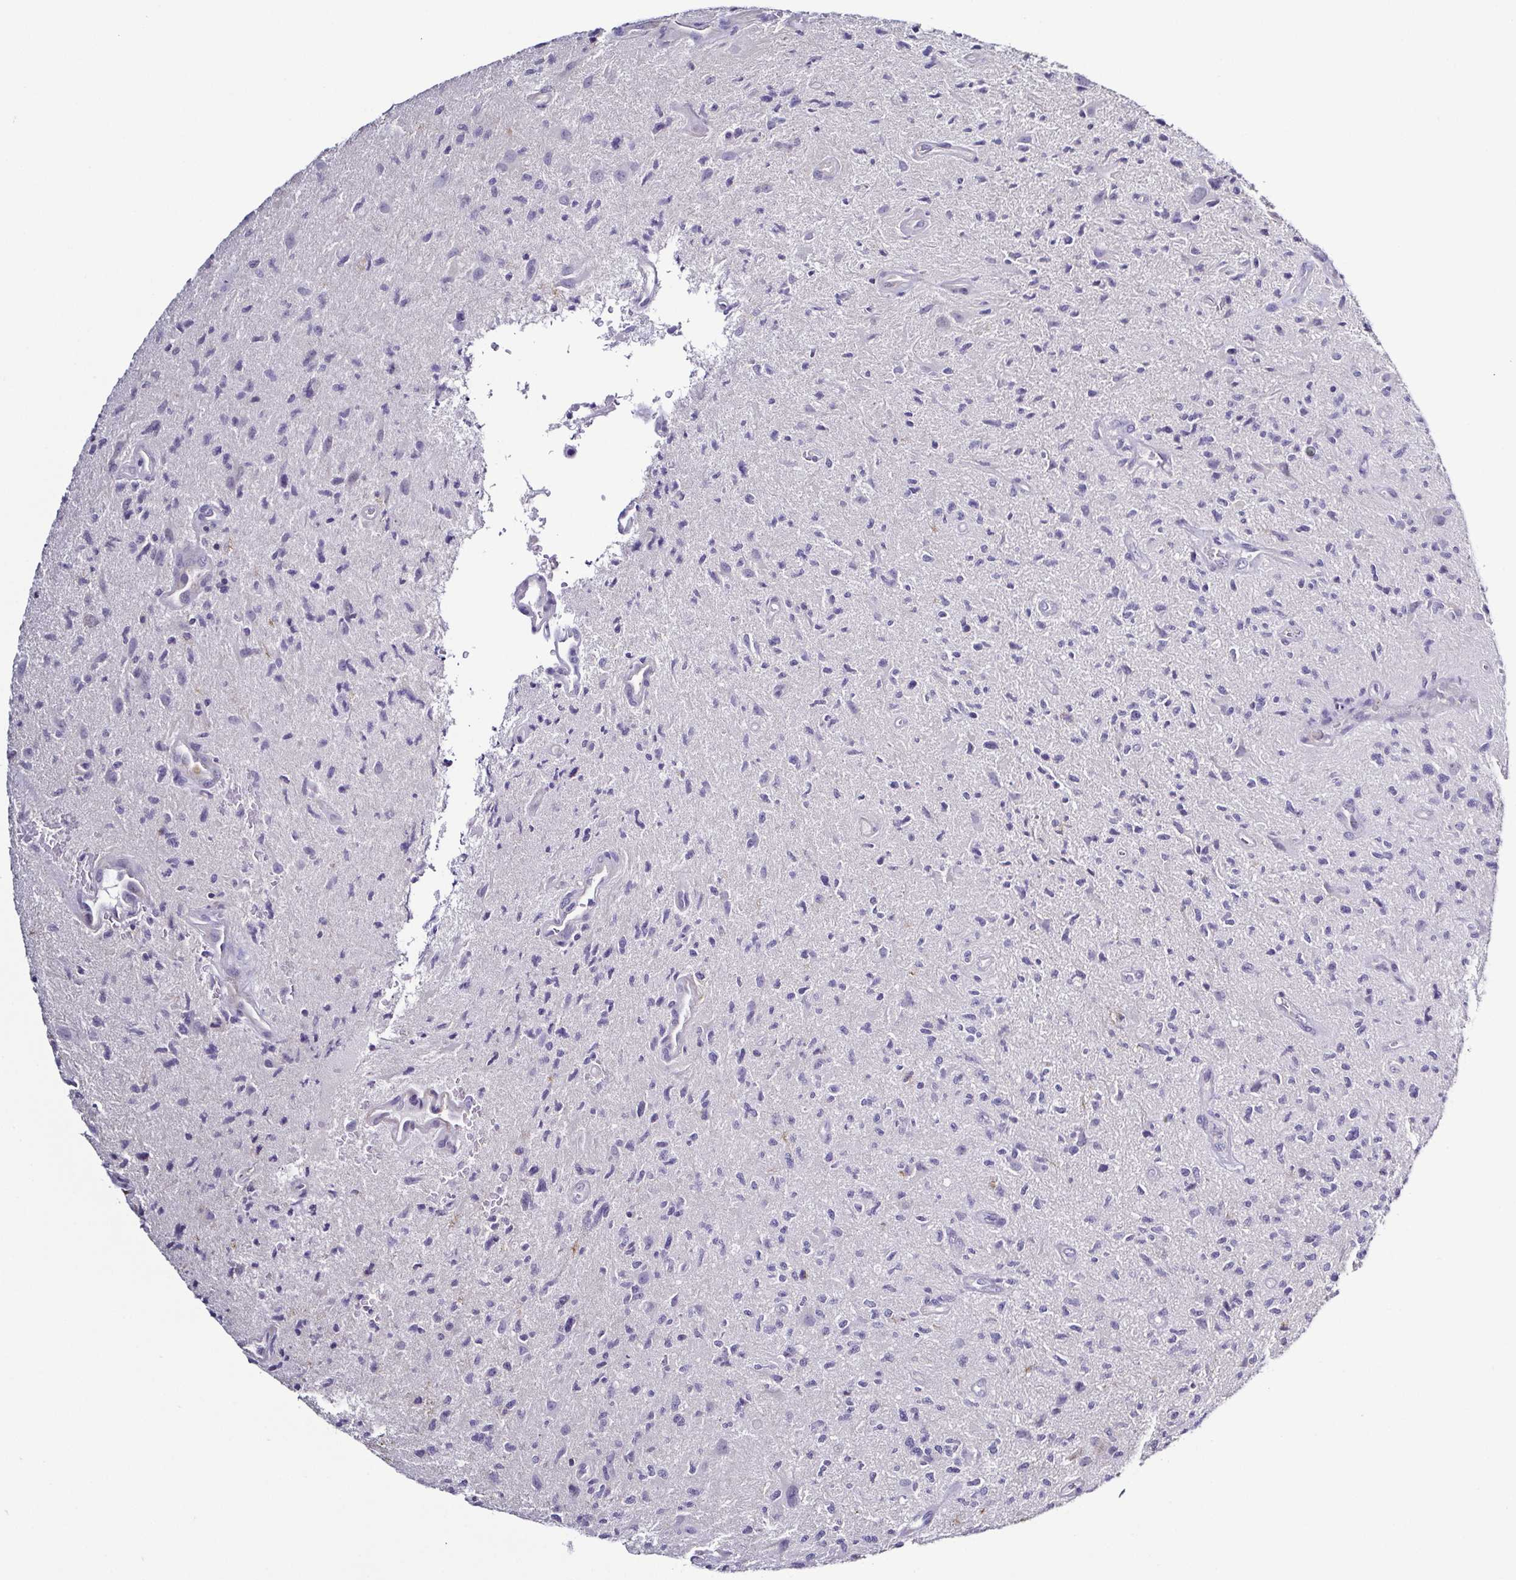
{"staining": {"intensity": "negative", "quantity": "none", "location": "none"}, "tissue": "glioma", "cell_type": "Tumor cells", "image_type": "cancer", "snomed": [{"axis": "morphology", "description": "Glioma, malignant, High grade"}, {"axis": "topography", "description": "Brain"}], "caption": "Malignant glioma (high-grade) was stained to show a protein in brown. There is no significant expression in tumor cells.", "gene": "TNNT2", "patient": {"sex": "male", "age": 67}}